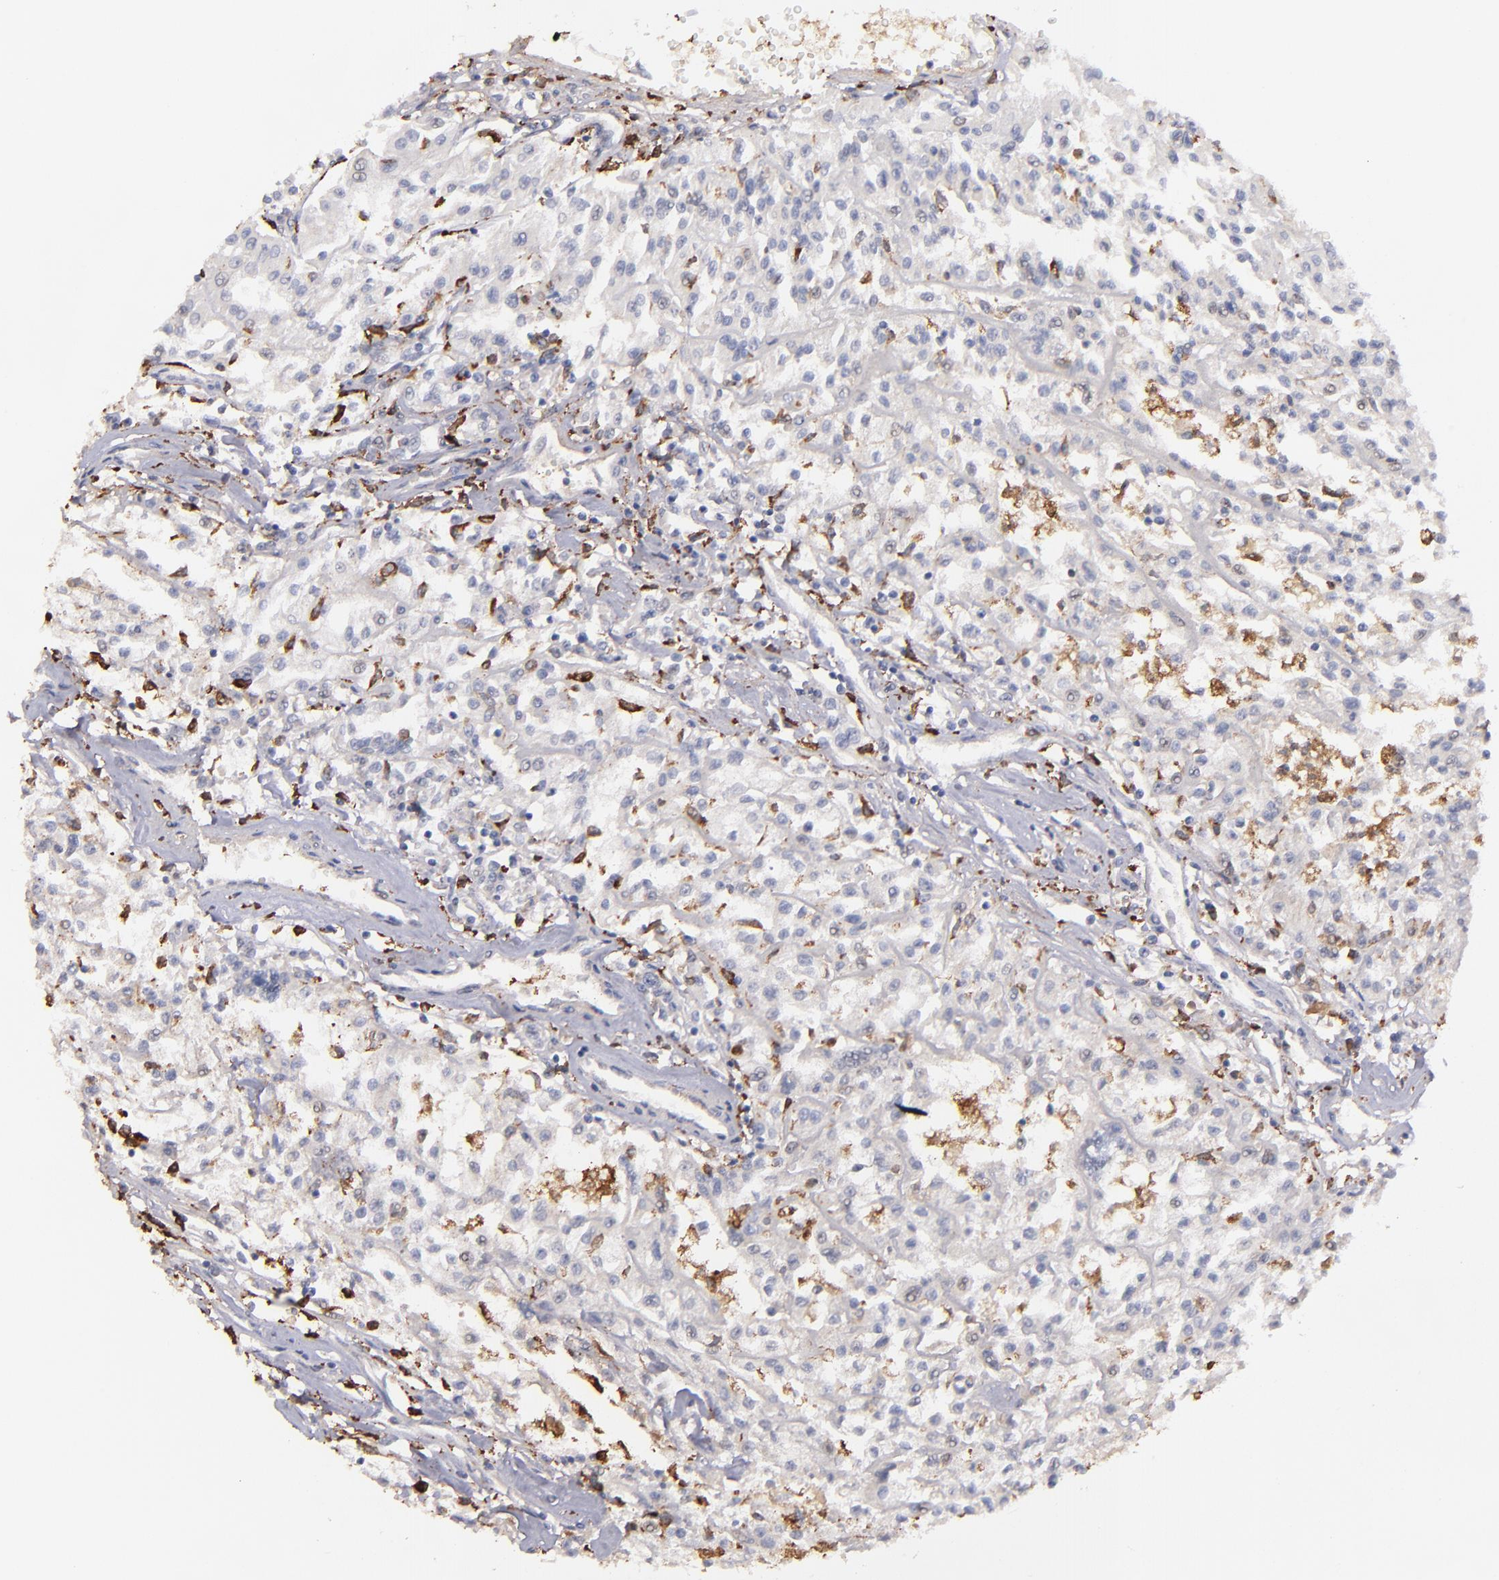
{"staining": {"intensity": "weak", "quantity": "<25%", "location": "cytoplasmic/membranous"}, "tissue": "renal cancer", "cell_type": "Tumor cells", "image_type": "cancer", "snomed": [{"axis": "morphology", "description": "Adenocarcinoma, NOS"}, {"axis": "topography", "description": "Kidney"}], "caption": "Renal adenocarcinoma was stained to show a protein in brown. There is no significant positivity in tumor cells. Brightfield microscopy of immunohistochemistry (IHC) stained with DAB (3,3'-diaminobenzidine) (brown) and hematoxylin (blue), captured at high magnification.", "gene": "C1QA", "patient": {"sex": "male", "age": 78}}